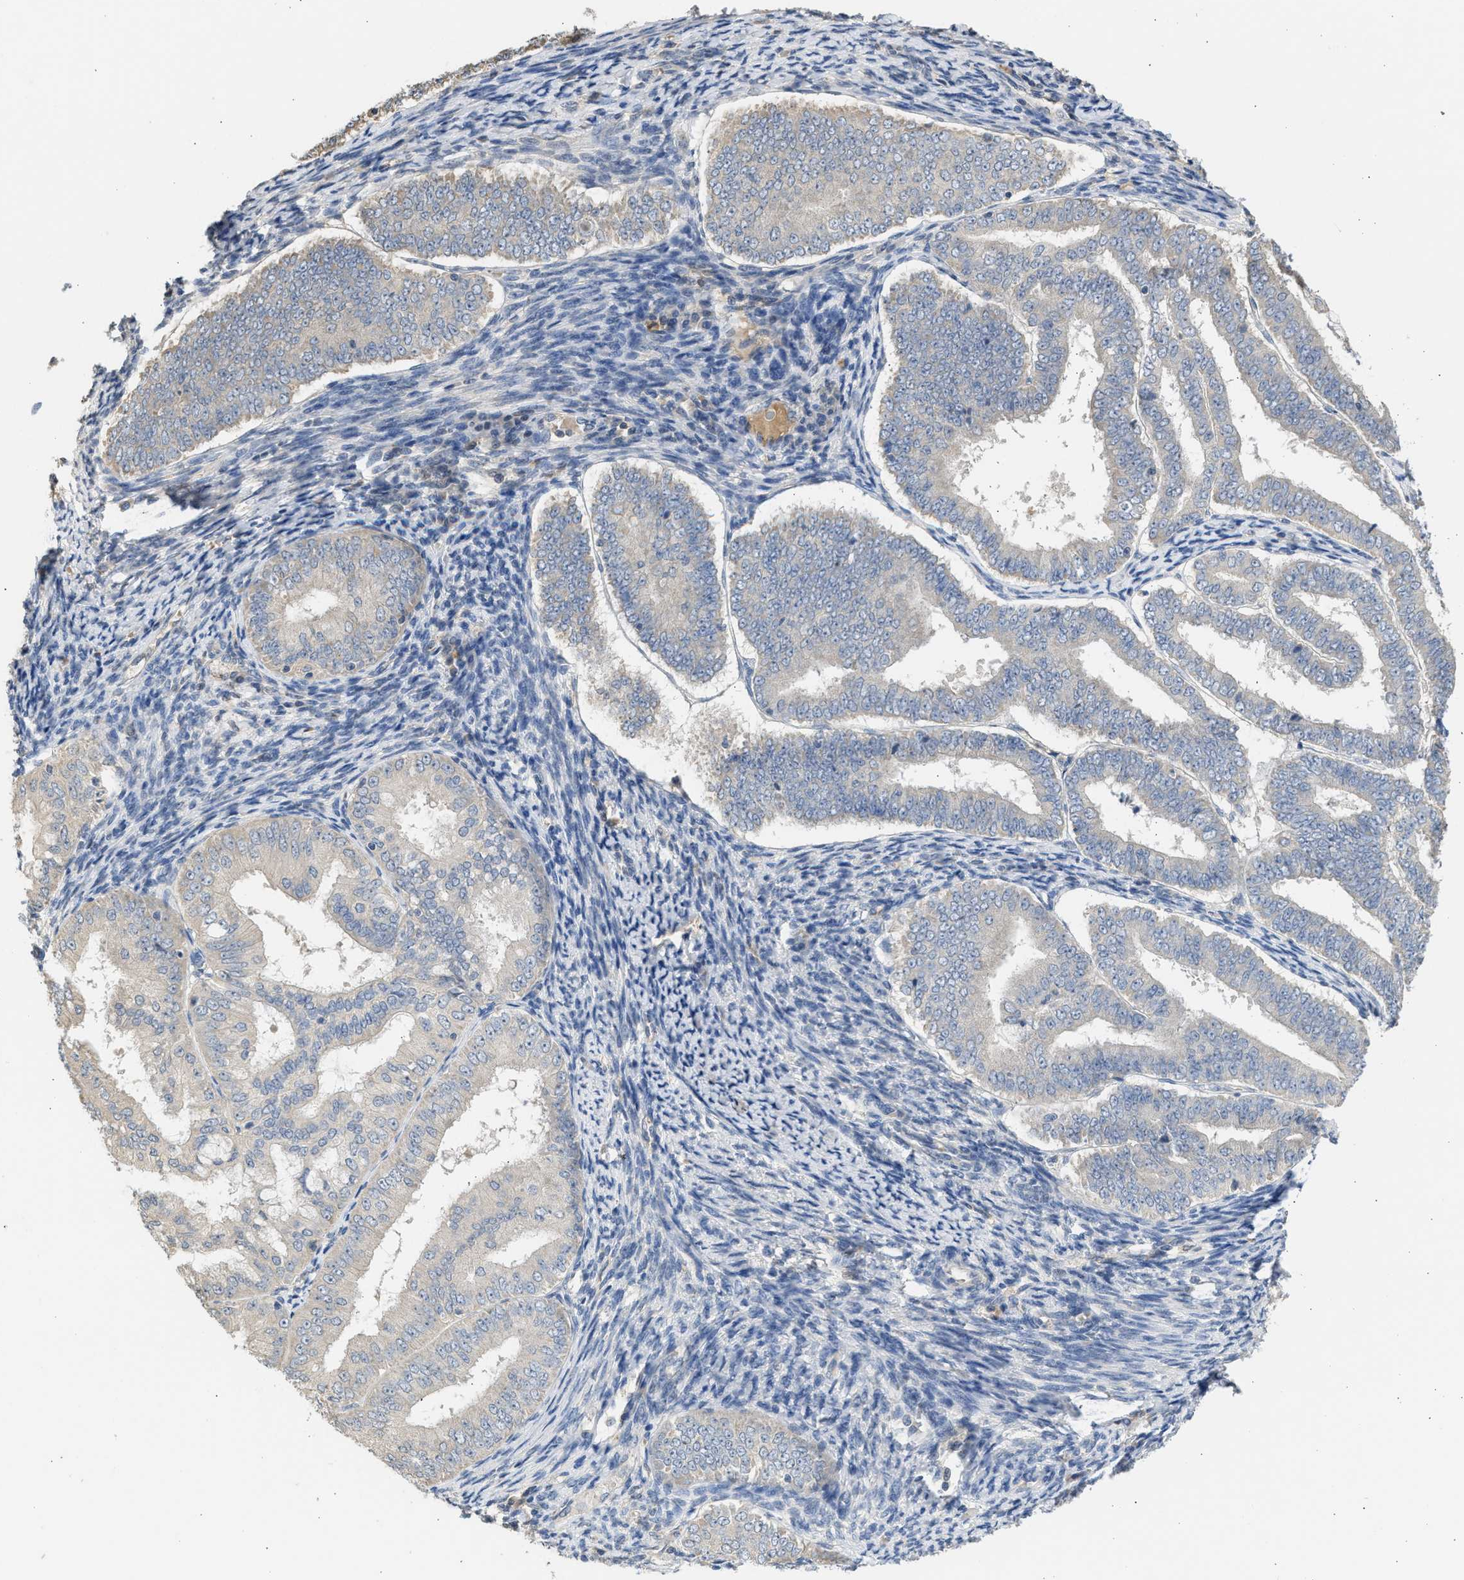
{"staining": {"intensity": "negative", "quantity": "none", "location": "none"}, "tissue": "endometrial cancer", "cell_type": "Tumor cells", "image_type": "cancer", "snomed": [{"axis": "morphology", "description": "Adenocarcinoma, NOS"}, {"axis": "topography", "description": "Endometrium"}], "caption": "DAB immunohistochemical staining of human adenocarcinoma (endometrial) reveals no significant staining in tumor cells. (DAB (3,3'-diaminobenzidine) immunohistochemistry with hematoxylin counter stain).", "gene": "SULT2A1", "patient": {"sex": "female", "age": 63}}